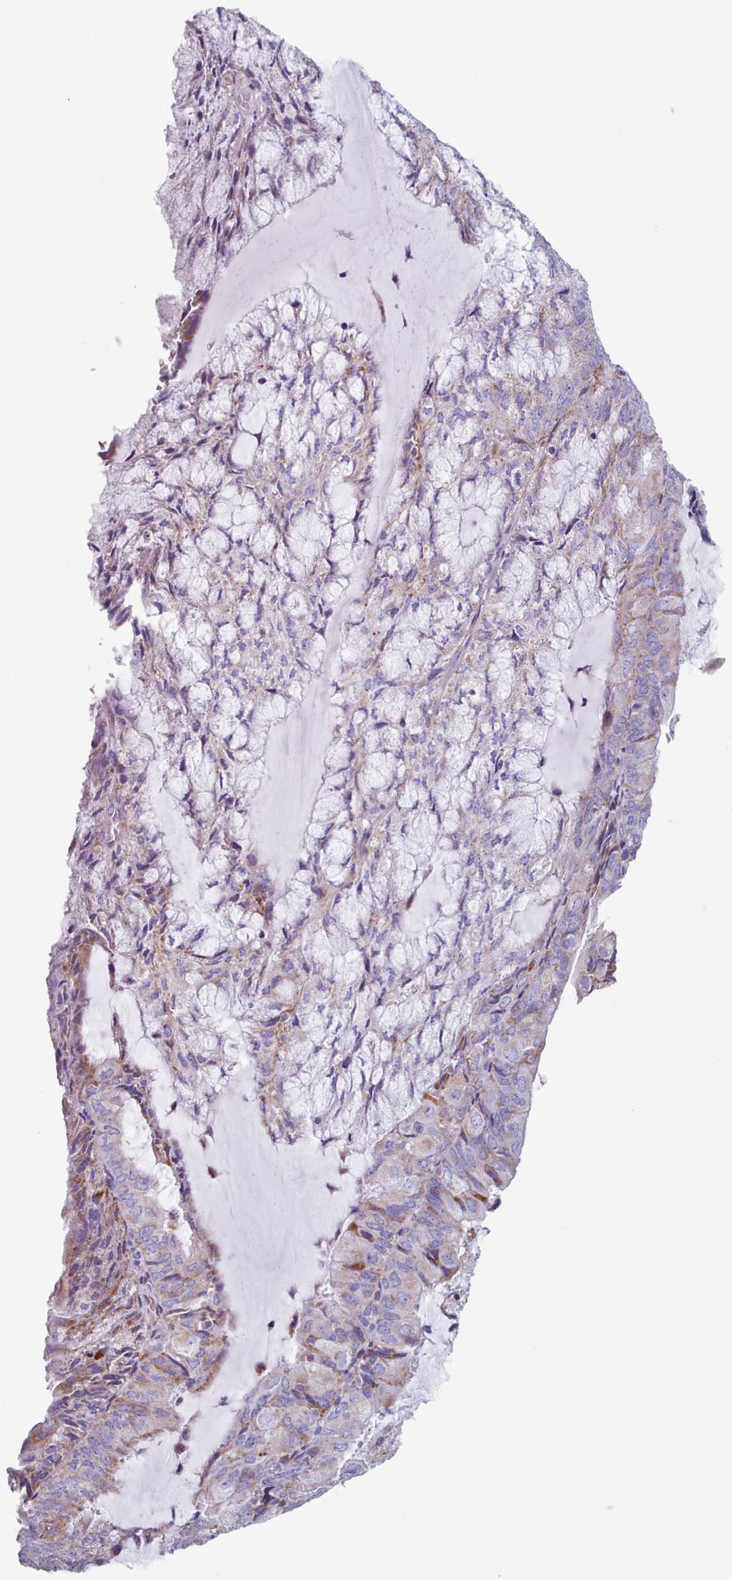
{"staining": {"intensity": "moderate", "quantity": "<25%", "location": "cytoplasmic/membranous"}, "tissue": "endometrial cancer", "cell_type": "Tumor cells", "image_type": "cancer", "snomed": [{"axis": "morphology", "description": "Adenocarcinoma, NOS"}, {"axis": "topography", "description": "Endometrium"}], "caption": "Endometrial cancer (adenocarcinoma) stained with IHC exhibits moderate cytoplasmic/membranous positivity in approximately <25% of tumor cells.", "gene": "FAM170B", "patient": {"sex": "female", "age": 81}}